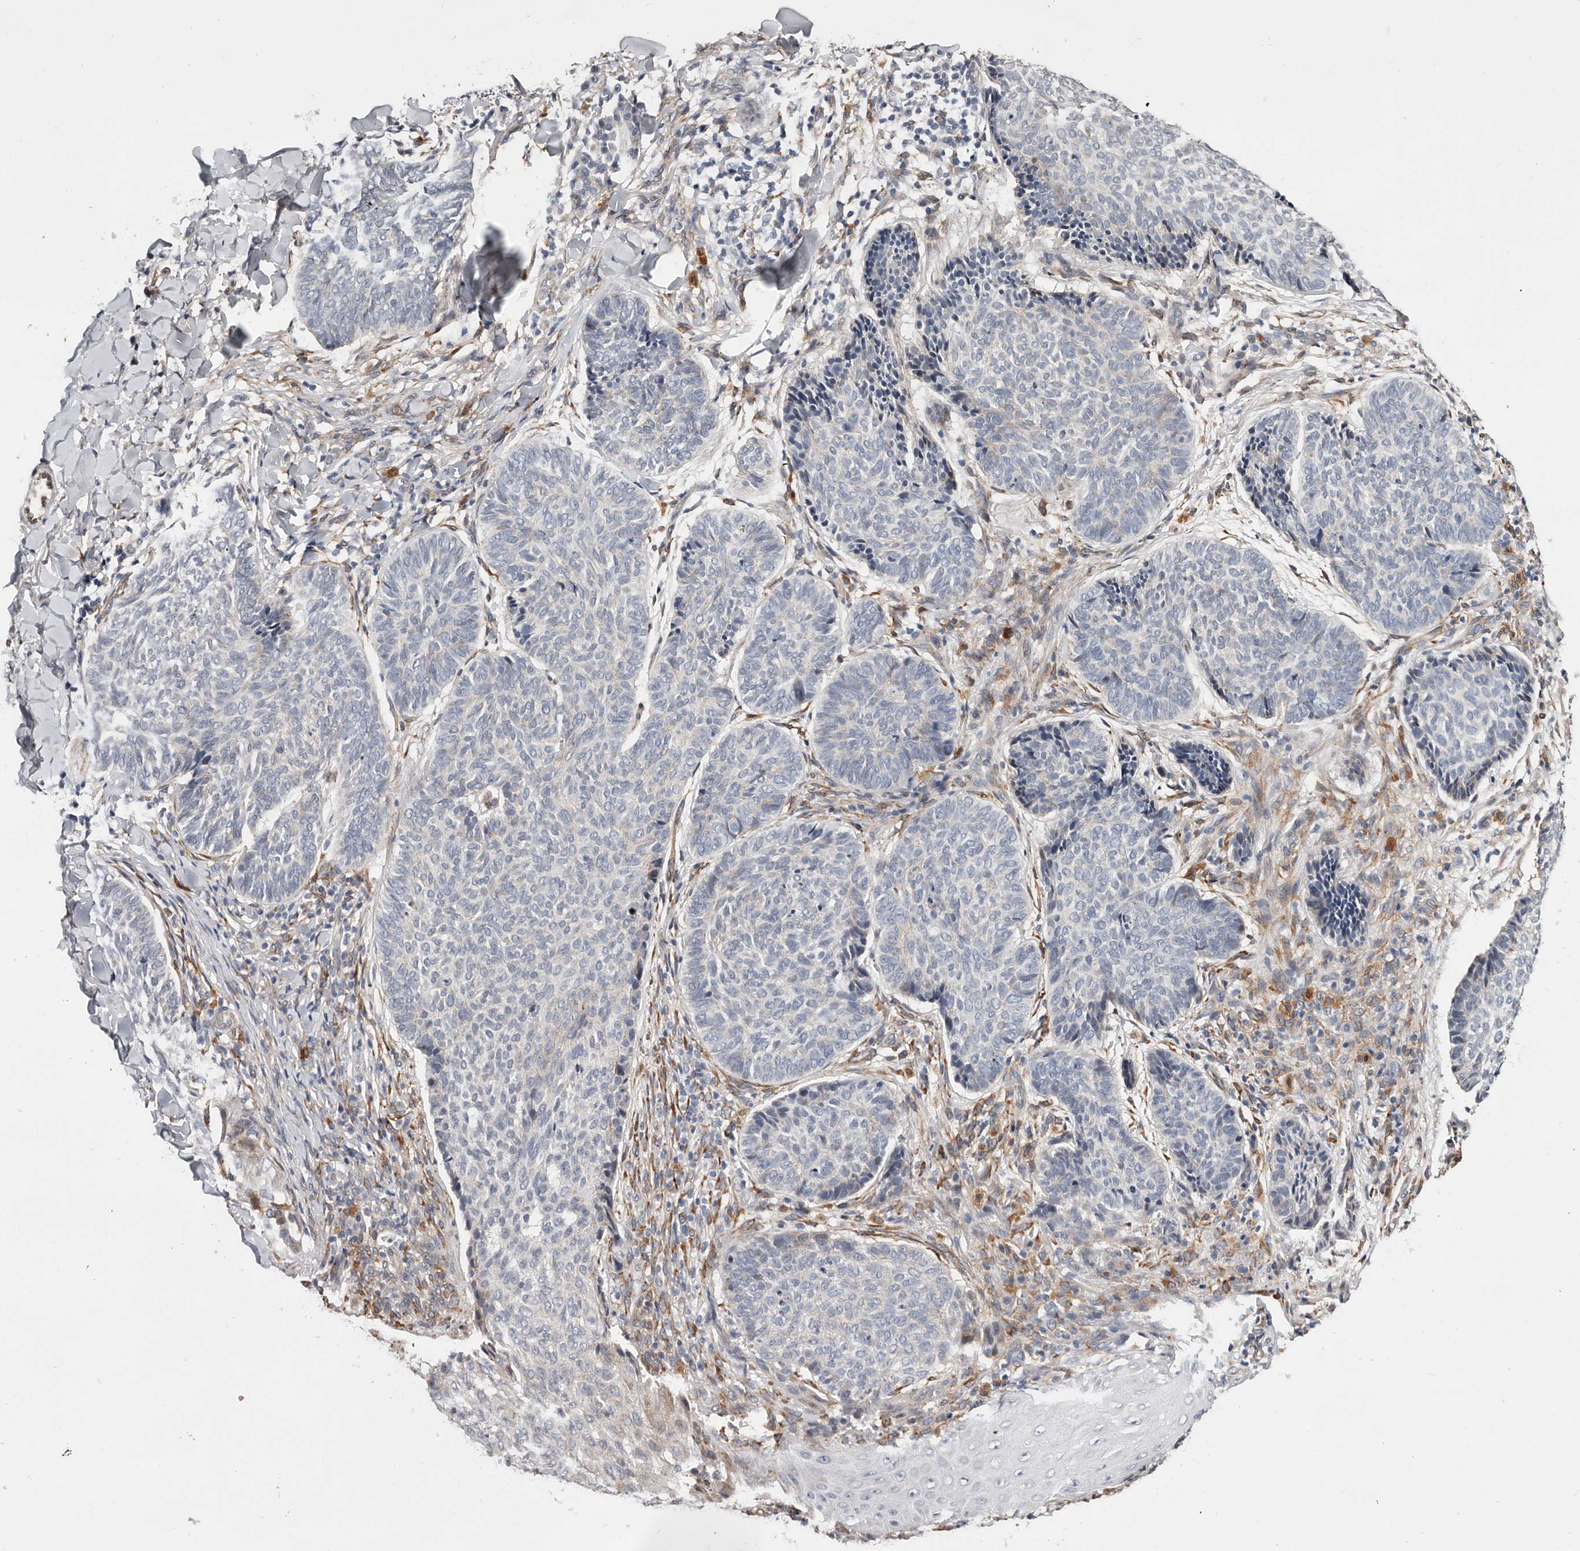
{"staining": {"intensity": "negative", "quantity": "none", "location": "none"}, "tissue": "skin cancer", "cell_type": "Tumor cells", "image_type": "cancer", "snomed": [{"axis": "morphology", "description": "Normal tissue, NOS"}, {"axis": "morphology", "description": "Basal cell carcinoma"}, {"axis": "topography", "description": "Skin"}], "caption": "IHC photomicrograph of skin basal cell carcinoma stained for a protein (brown), which reveals no expression in tumor cells.", "gene": "USH1C", "patient": {"sex": "male", "age": 50}}